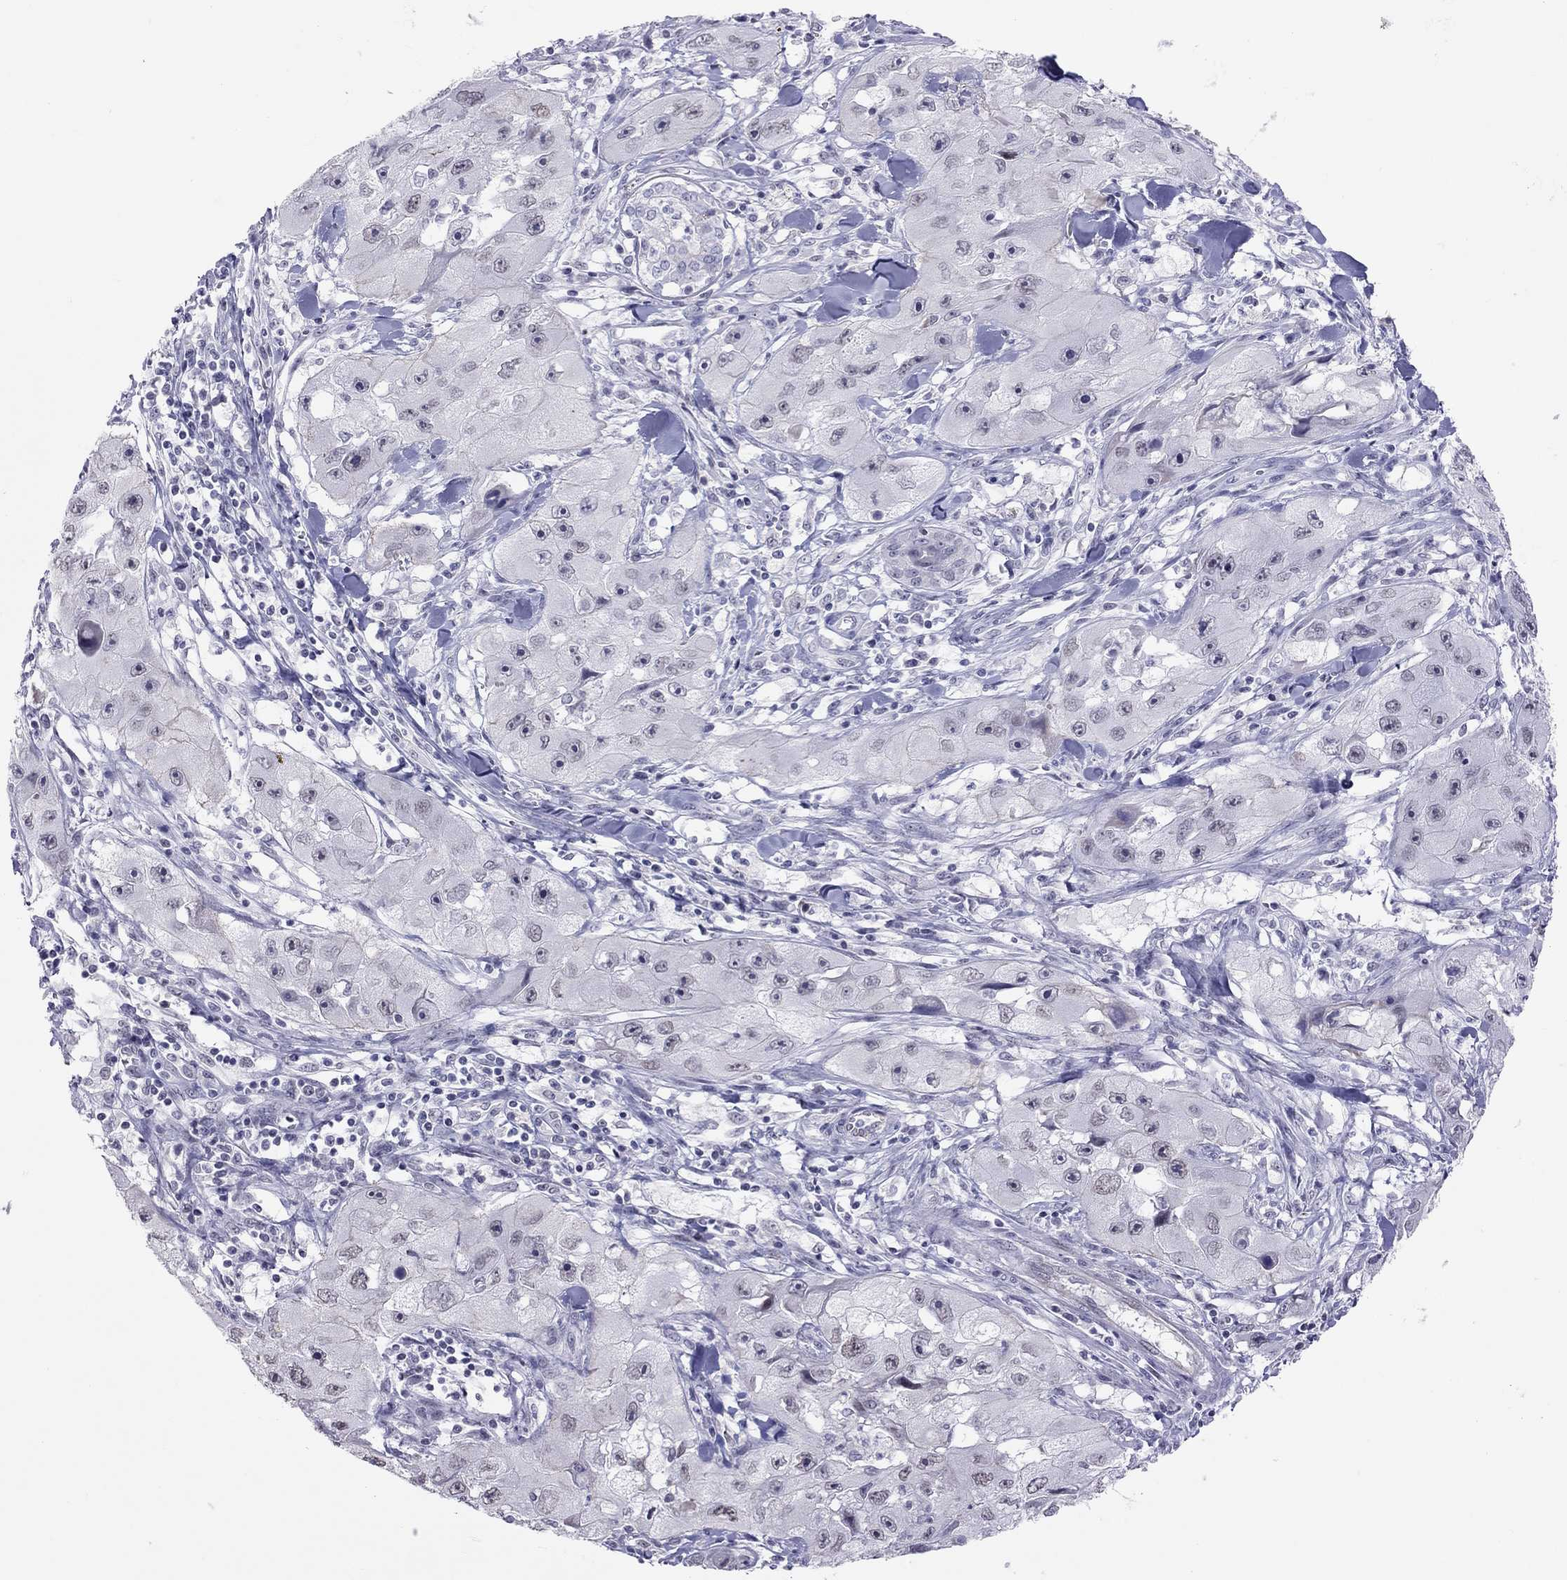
{"staining": {"intensity": "negative", "quantity": "none", "location": "none"}, "tissue": "skin cancer", "cell_type": "Tumor cells", "image_type": "cancer", "snomed": [{"axis": "morphology", "description": "Squamous cell carcinoma, NOS"}, {"axis": "topography", "description": "Skin"}, {"axis": "topography", "description": "Subcutis"}], "caption": "This histopathology image is of squamous cell carcinoma (skin) stained with immunohistochemistry (IHC) to label a protein in brown with the nuclei are counter-stained blue. There is no staining in tumor cells. (DAB (3,3'-diaminobenzidine) IHC, high magnification).", "gene": "JHY", "patient": {"sex": "male", "age": 73}}